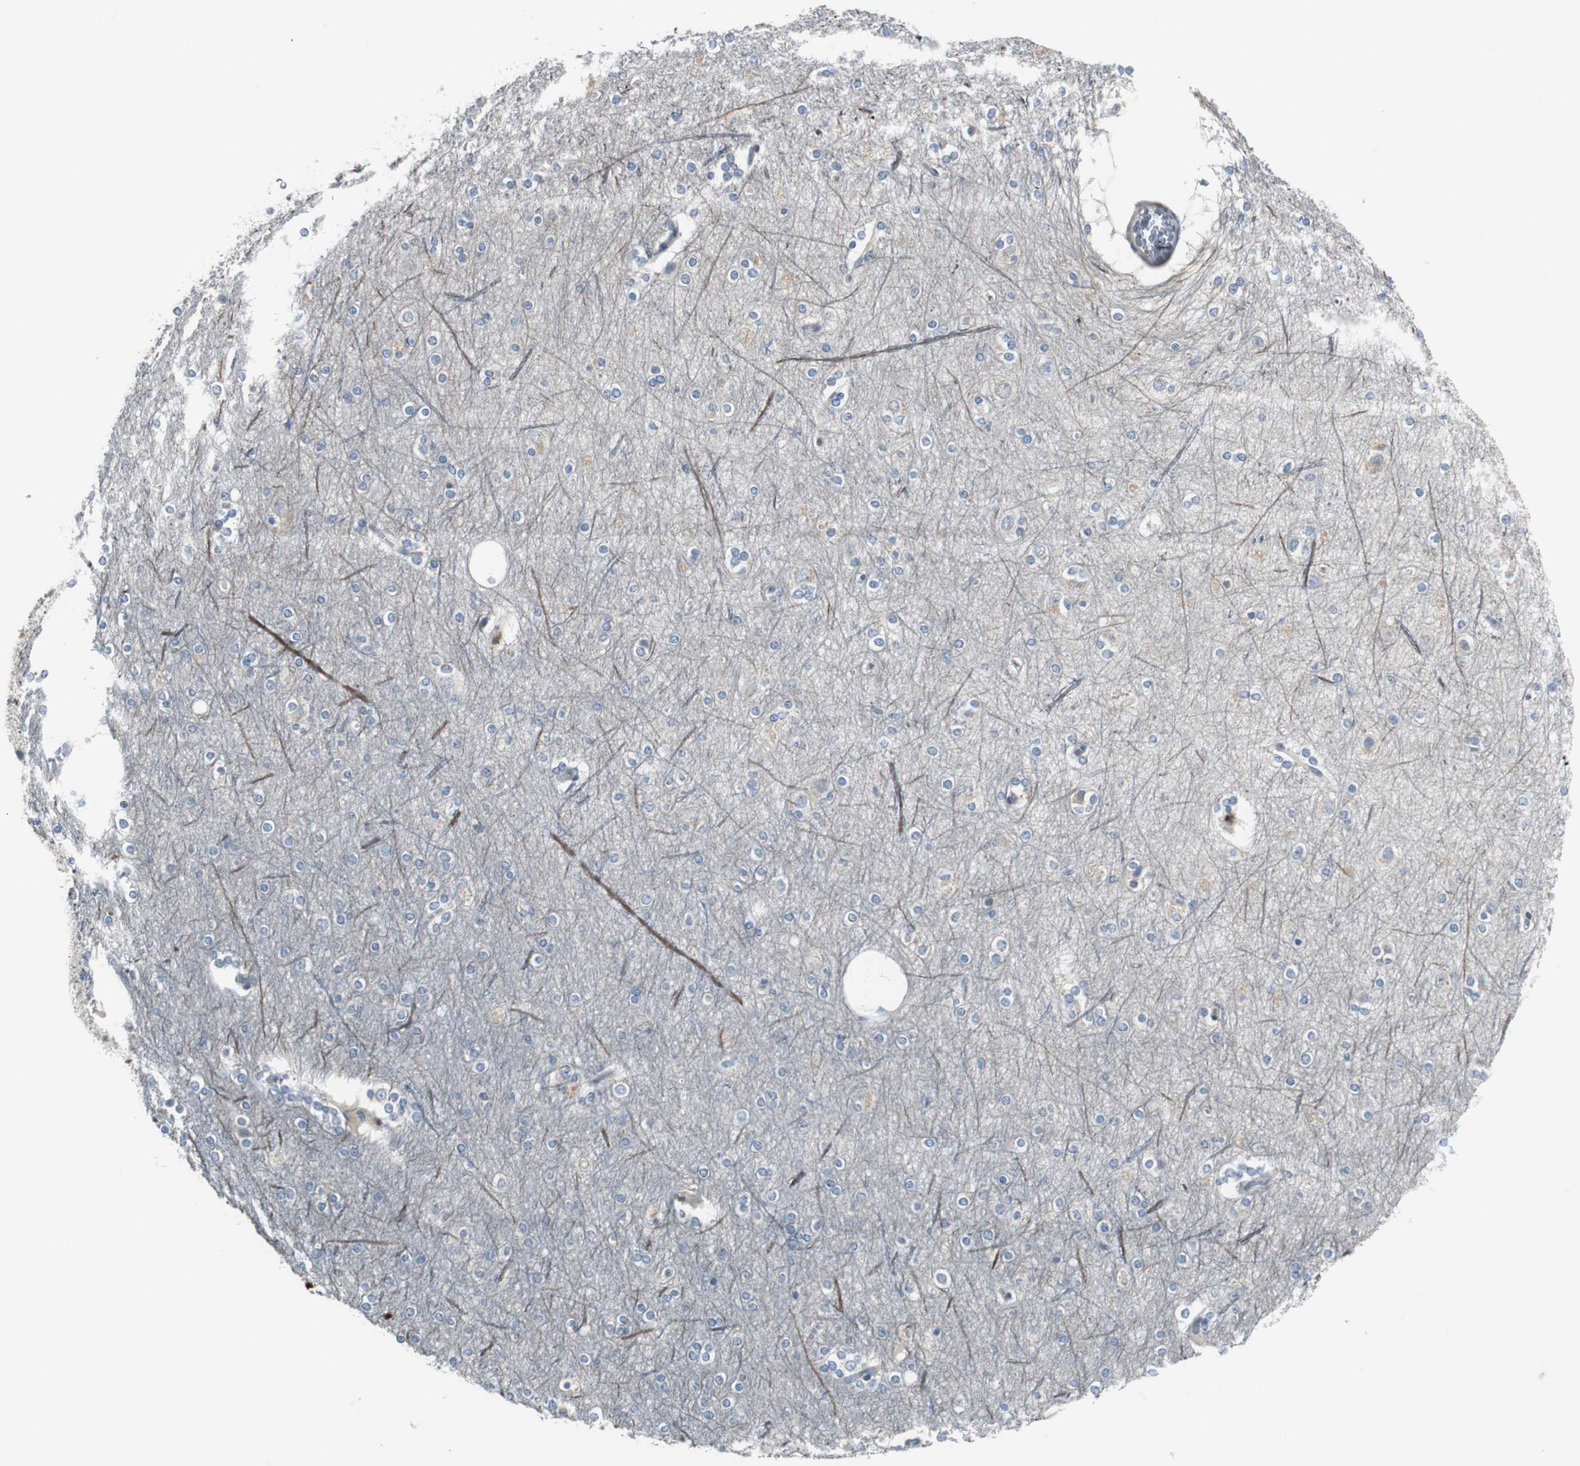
{"staining": {"intensity": "negative", "quantity": "none", "location": "none"}, "tissue": "cerebral cortex", "cell_type": "Endothelial cells", "image_type": "normal", "snomed": [{"axis": "morphology", "description": "Normal tissue, NOS"}, {"axis": "topography", "description": "Cerebral cortex"}], "caption": "This is a histopathology image of immunohistochemistry staining of unremarkable cerebral cortex, which shows no expression in endothelial cells.", "gene": "FHL2", "patient": {"sex": "female", "age": 54}}